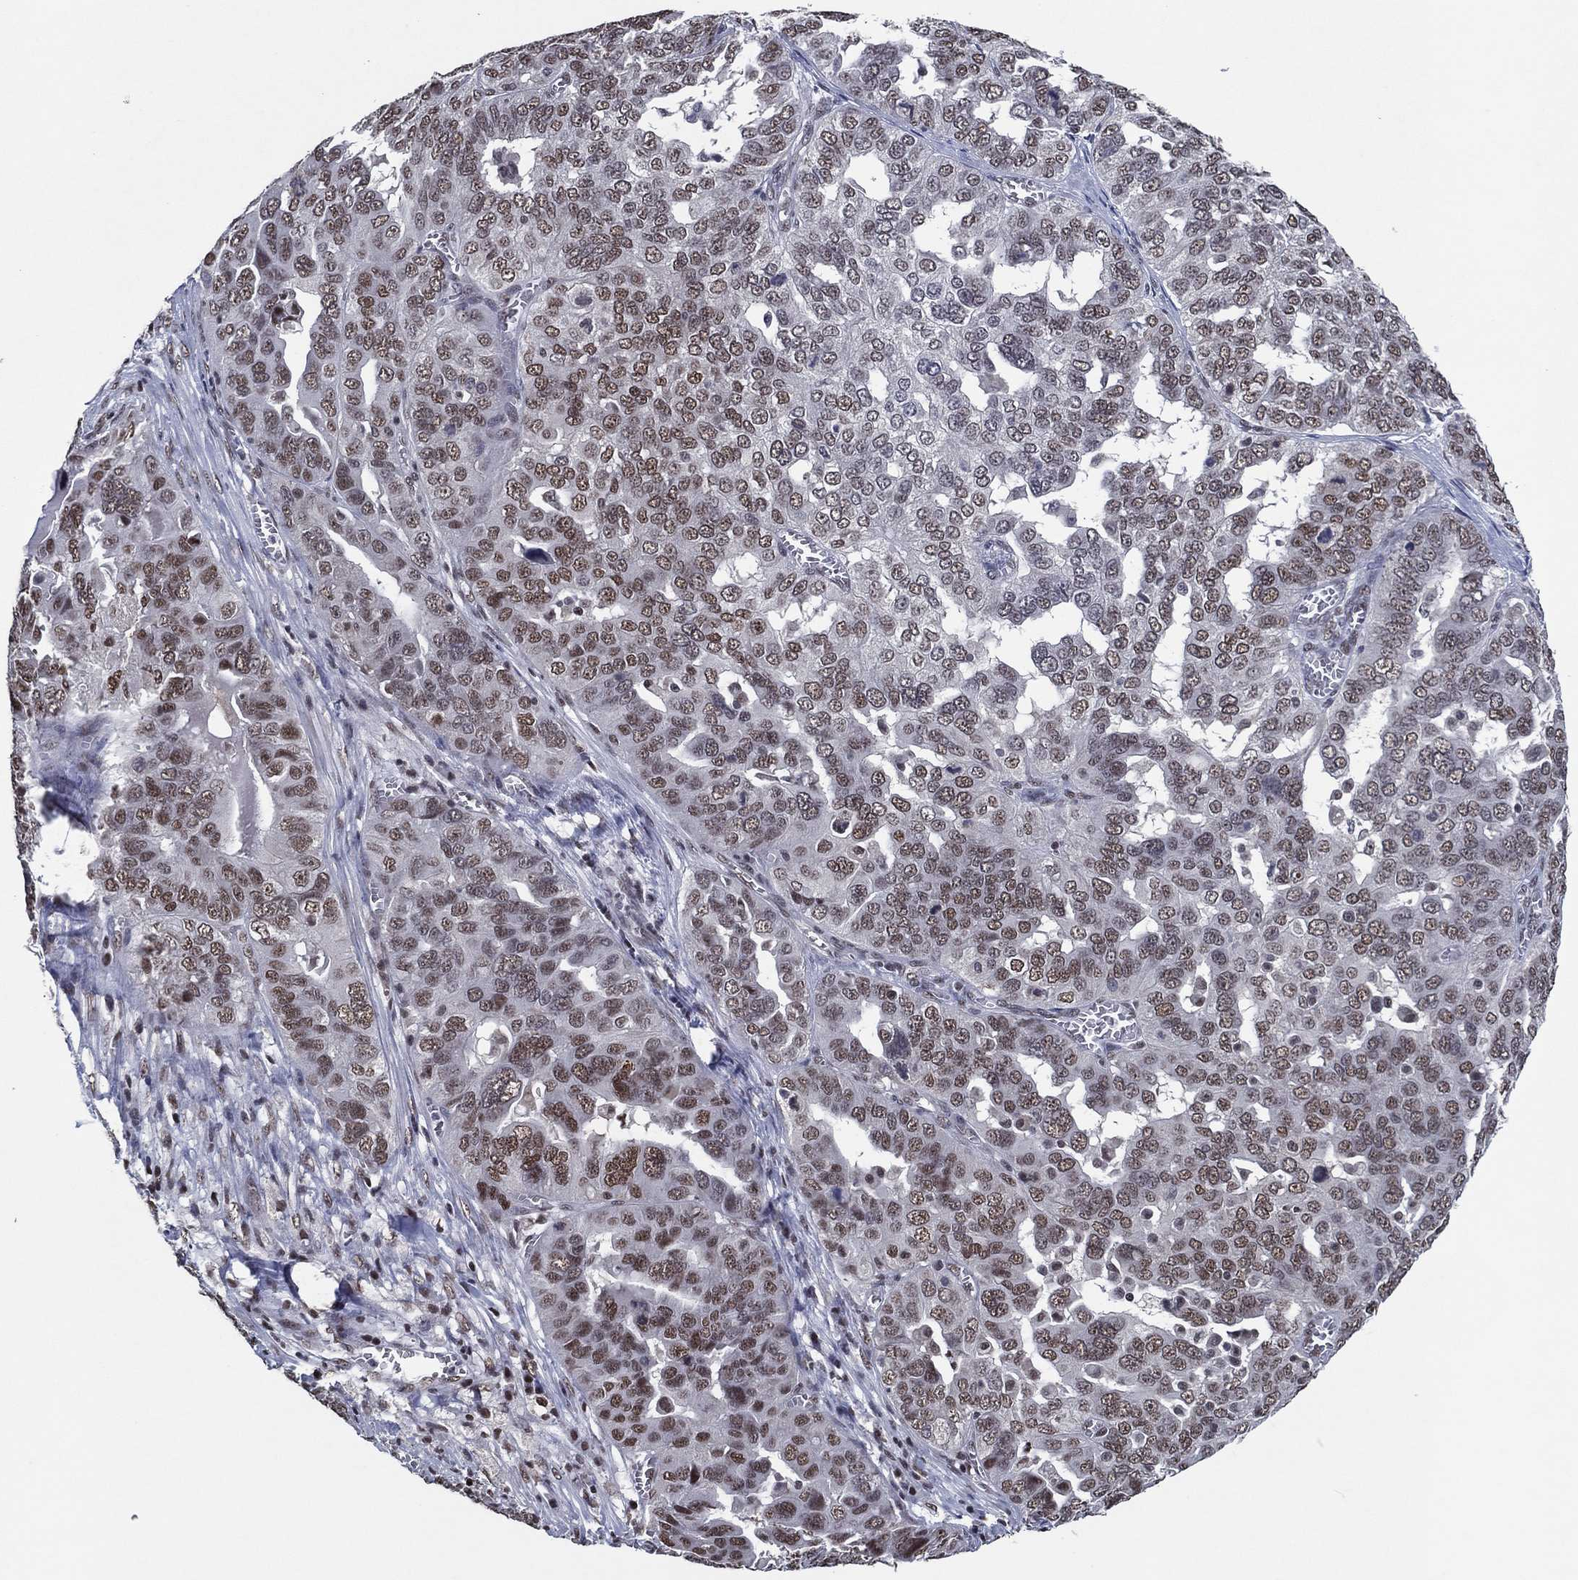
{"staining": {"intensity": "moderate", "quantity": "<25%", "location": "nuclear"}, "tissue": "ovarian cancer", "cell_type": "Tumor cells", "image_type": "cancer", "snomed": [{"axis": "morphology", "description": "Carcinoma, endometroid"}, {"axis": "topography", "description": "Soft tissue"}, {"axis": "topography", "description": "Ovary"}], "caption": "An image of human ovarian cancer stained for a protein displays moderate nuclear brown staining in tumor cells.", "gene": "ZBTB42", "patient": {"sex": "female", "age": 52}}